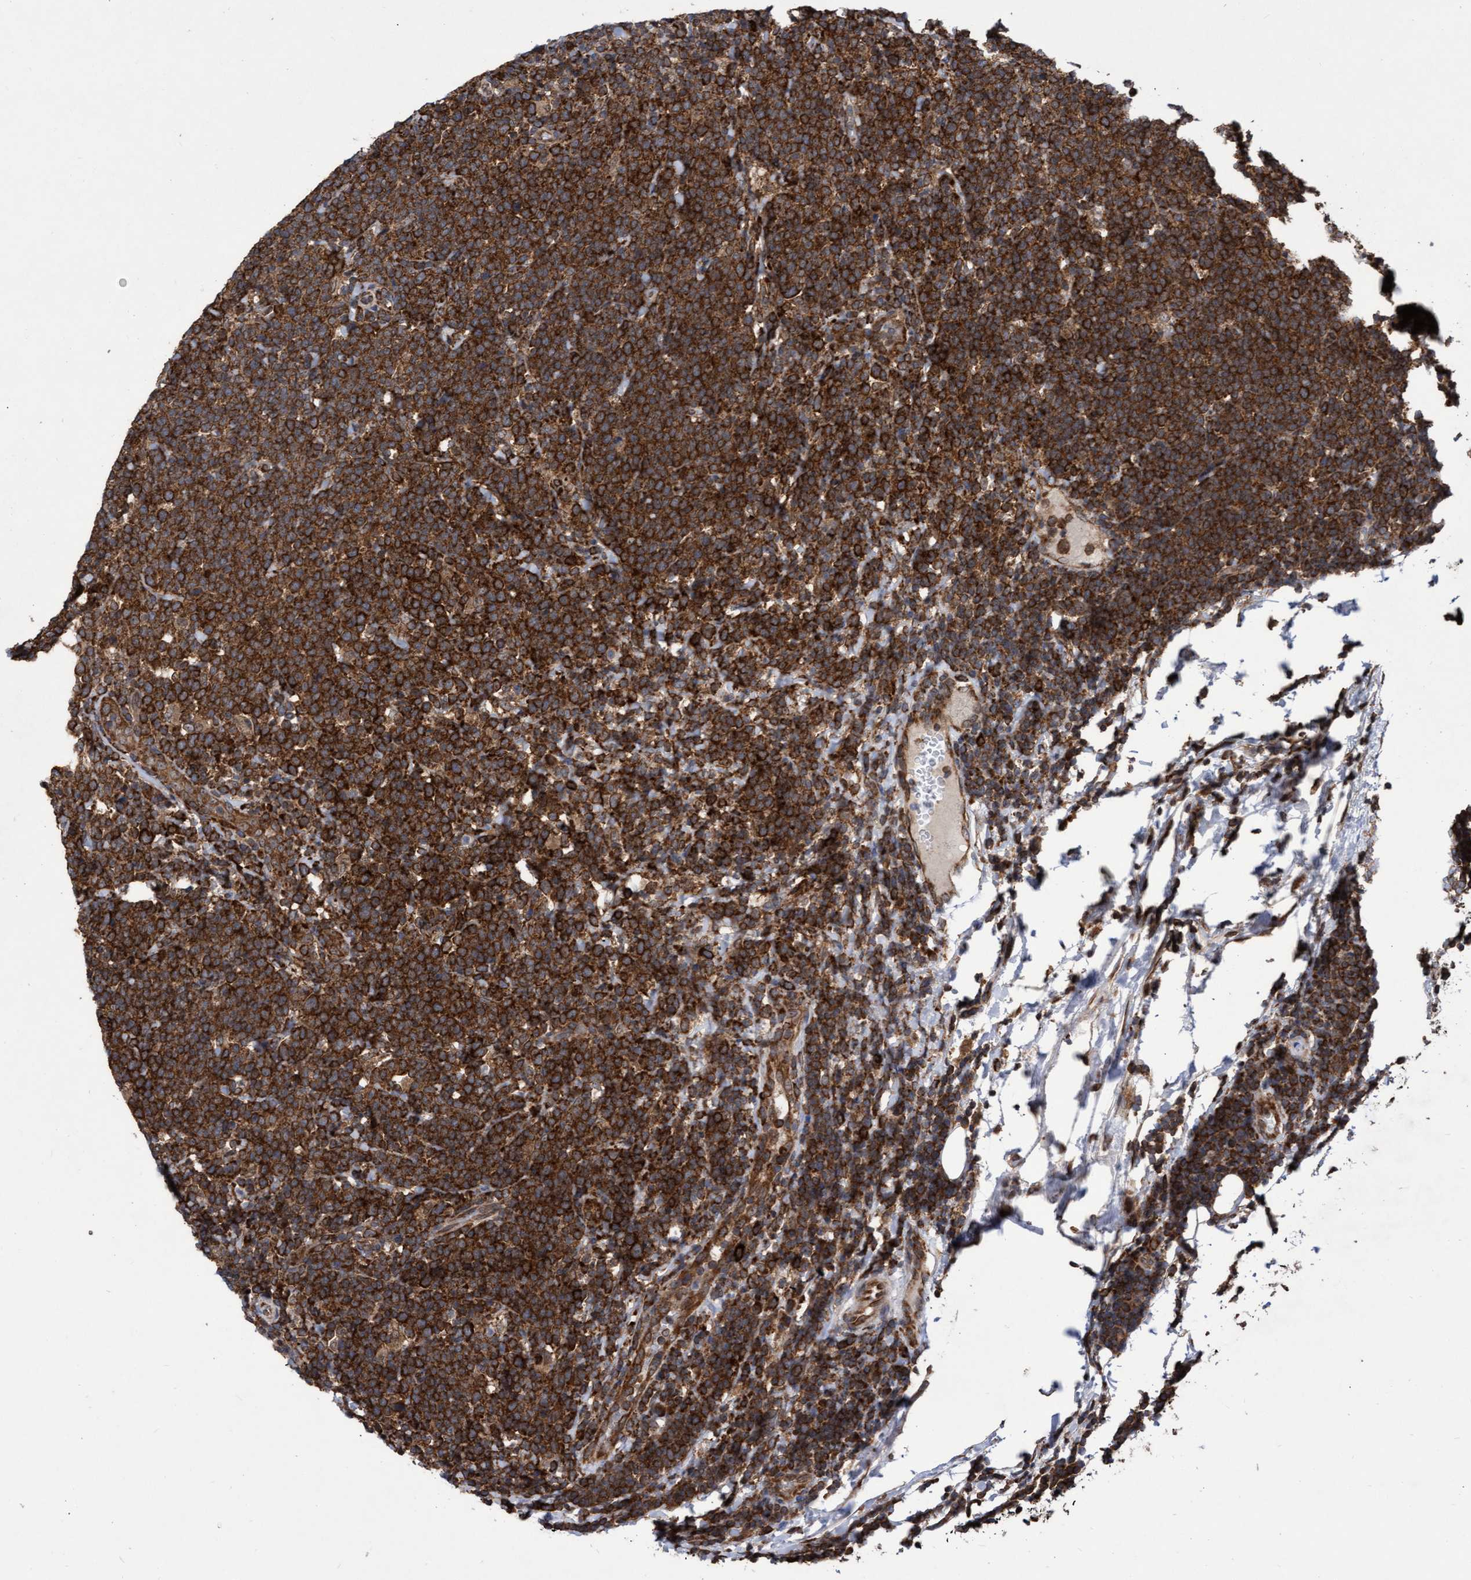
{"staining": {"intensity": "strong", "quantity": ">75%", "location": "cytoplasmic/membranous"}, "tissue": "lymphoma", "cell_type": "Tumor cells", "image_type": "cancer", "snomed": [{"axis": "morphology", "description": "Malignant lymphoma, non-Hodgkin's type, High grade"}, {"axis": "topography", "description": "Lymph node"}], "caption": "Brown immunohistochemical staining in human lymphoma exhibits strong cytoplasmic/membranous positivity in about >75% of tumor cells. (DAB (3,3'-diaminobenzidine) IHC, brown staining for protein, blue staining for nuclei).", "gene": "ABCF2", "patient": {"sex": "male", "age": 61}}